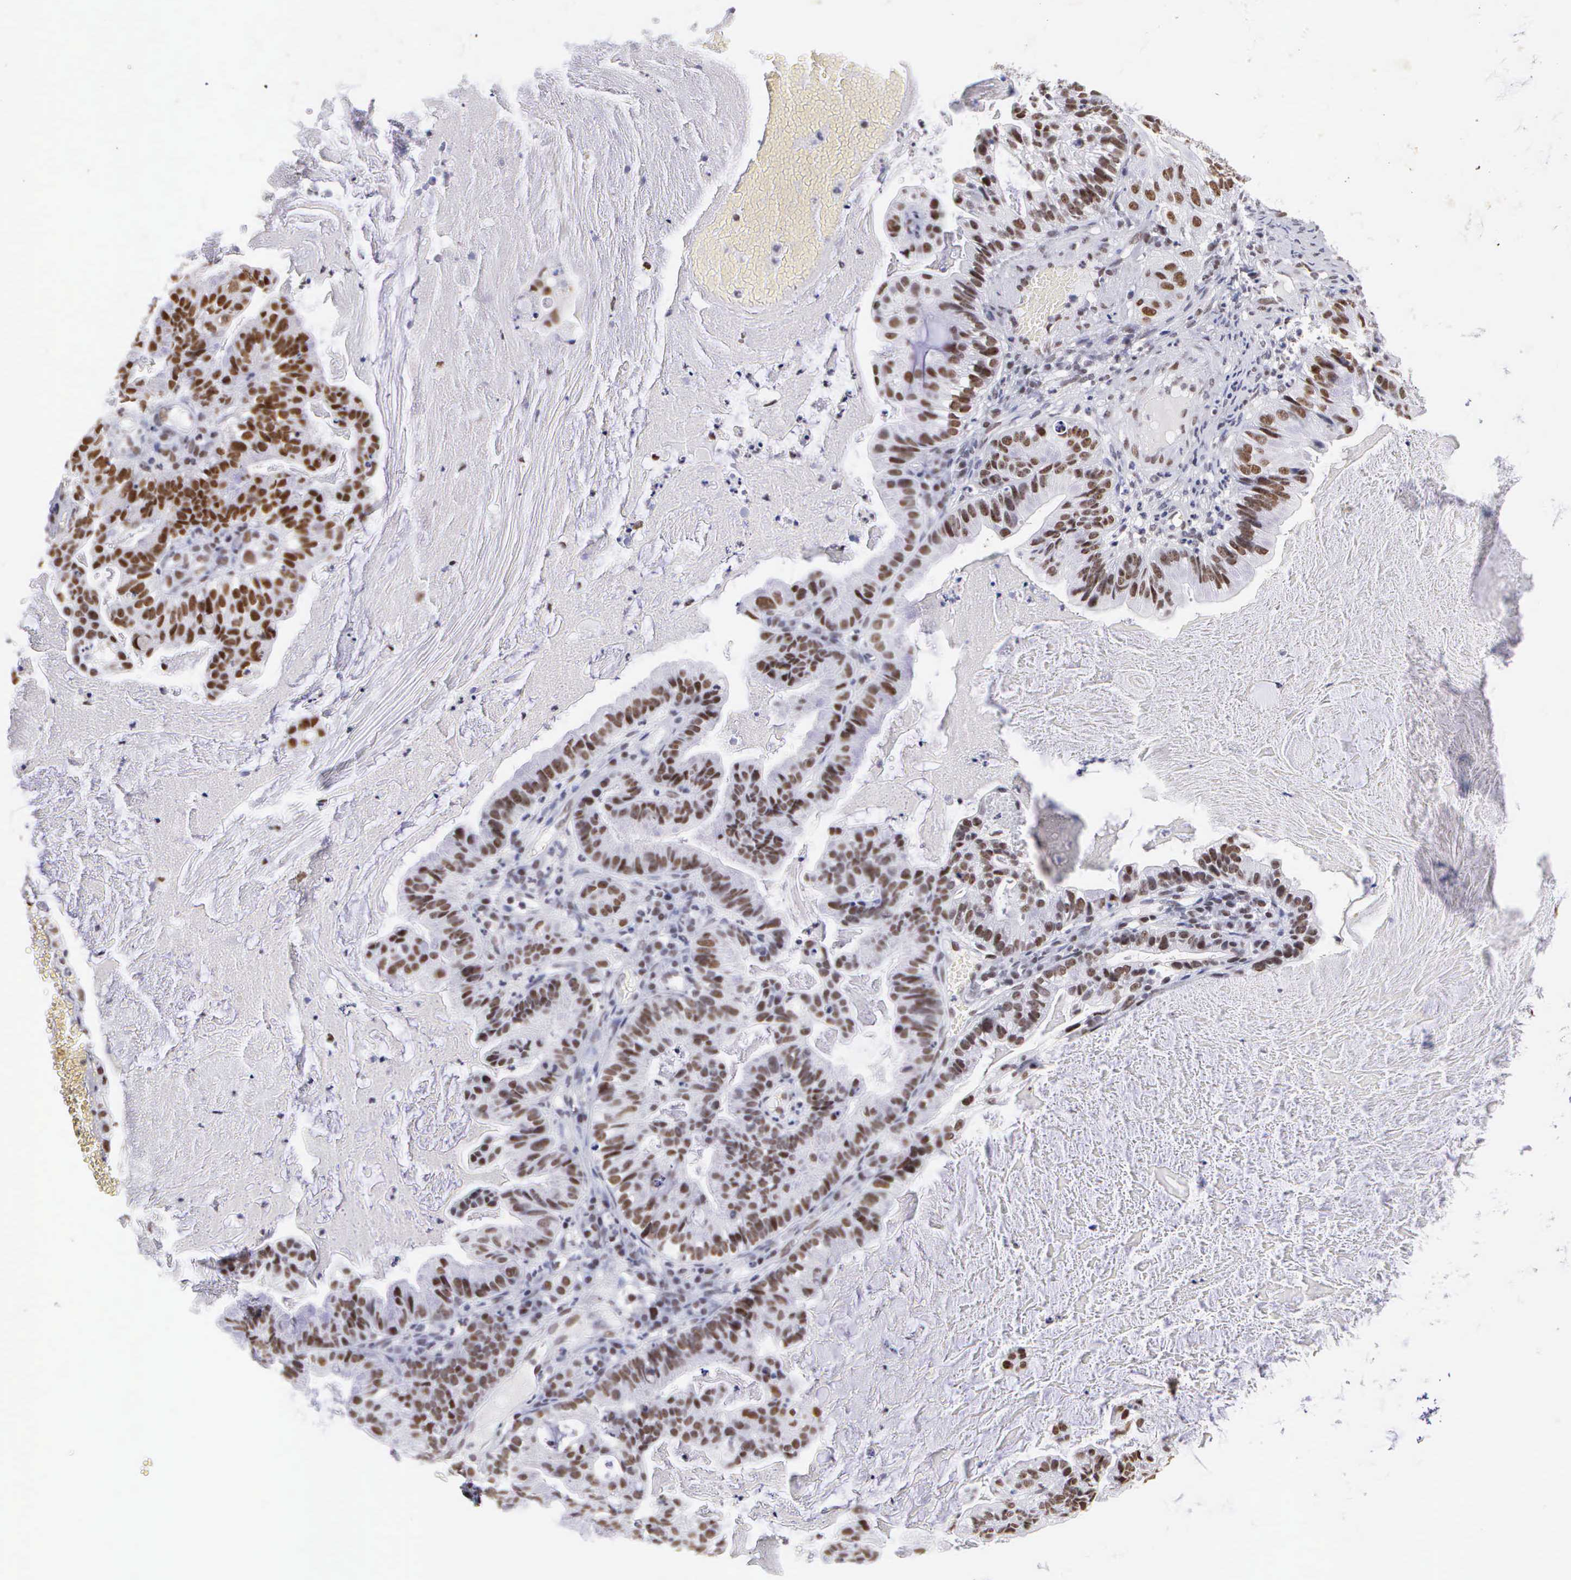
{"staining": {"intensity": "strong", "quantity": ">75%", "location": "nuclear"}, "tissue": "cervical cancer", "cell_type": "Tumor cells", "image_type": "cancer", "snomed": [{"axis": "morphology", "description": "Adenocarcinoma, NOS"}, {"axis": "topography", "description": "Cervix"}], "caption": "This is a histology image of immunohistochemistry (IHC) staining of cervical cancer (adenocarcinoma), which shows strong expression in the nuclear of tumor cells.", "gene": "CSTF2", "patient": {"sex": "female", "age": 41}}